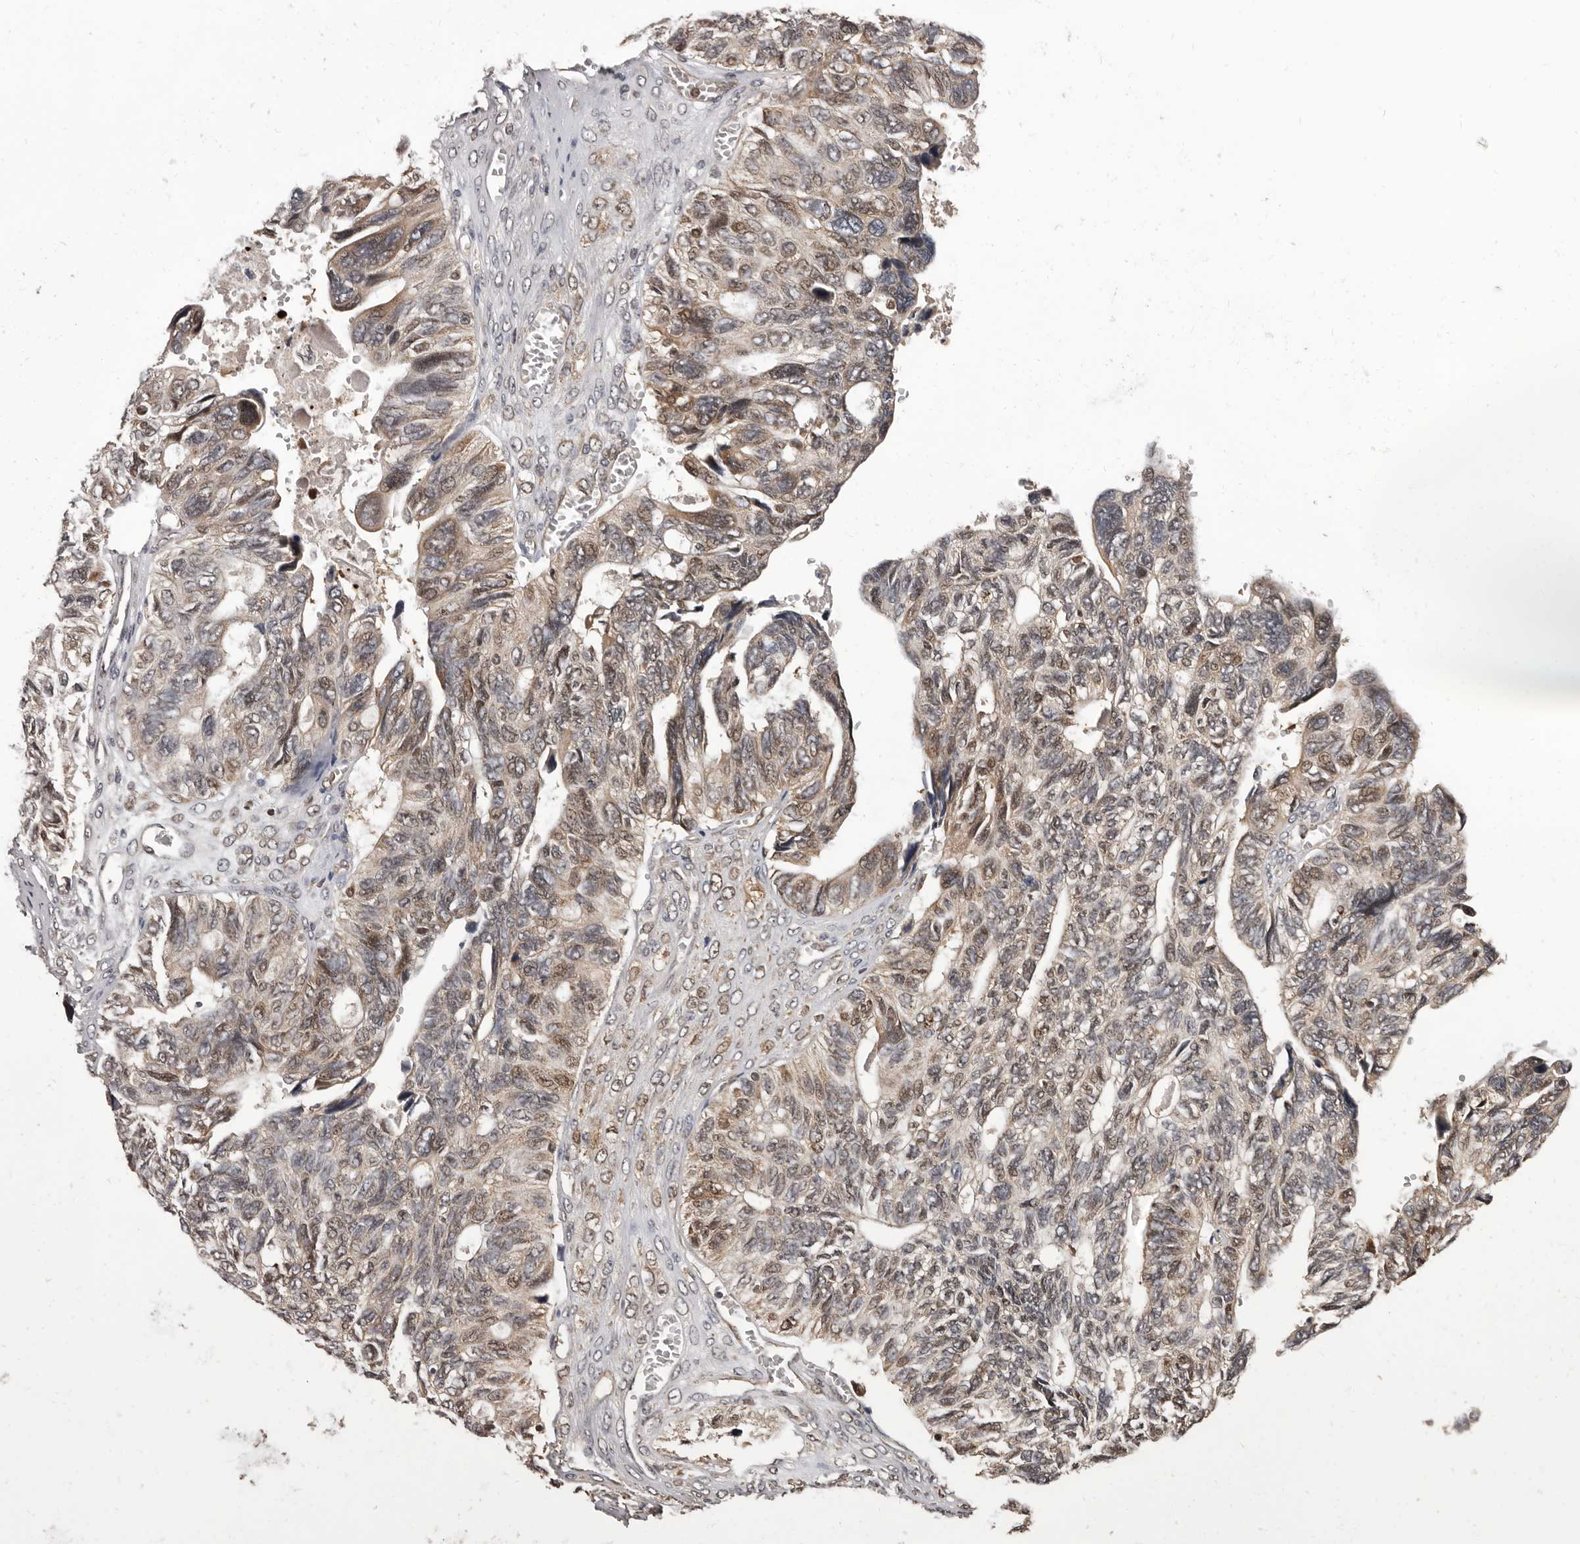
{"staining": {"intensity": "weak", "quantity": "25%-75%", "location": "cytoplasmic/membranous,nuclear"}, "tissue": "ovarian cancer", "cell_type": "Tumor cells", "image_type": "cancer", "snomed": [{"axis": "morphology", "description": "Cystadenocarcinoma, serous, NOS"}, {"axis": "topography", "description": "Ovary"}], "caption": "This micrograph shows IHC staining of human serous cystadenocarcinoma (ovarian), with low weak cytoplasmic/membranous and nuclear staining in approximately 25%-75% of tumor cells.", "gene": "MAP3K14", "patient": {"sex": "female", "age": 79}}